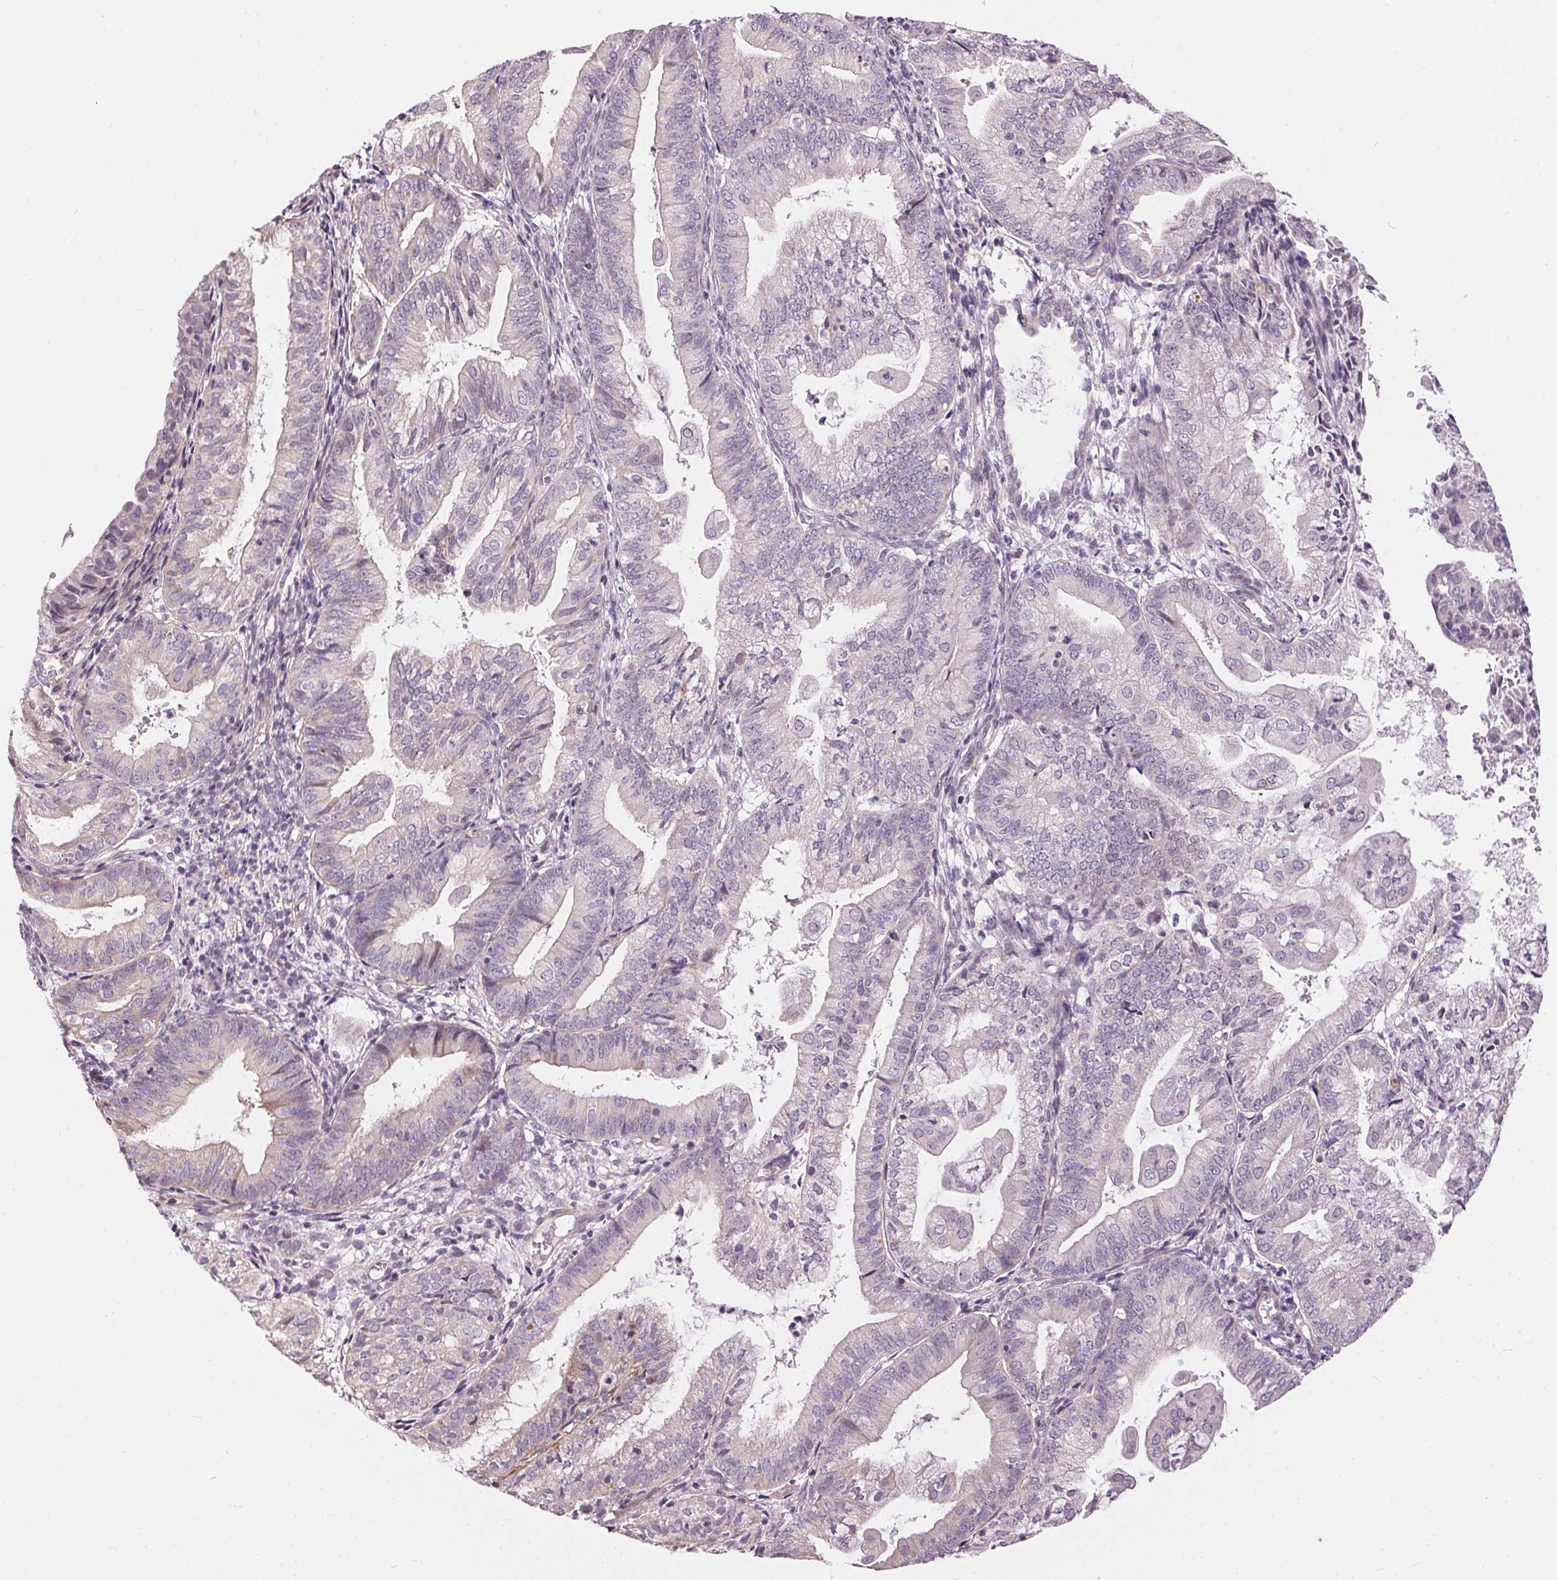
{"staining": {"intensity": "negative", "quantity": "none", "location": "none"}, "tissue": "endometrial cancer", "cell_type": "Tumor cells", "image_type": "cancer", "snomed": [{"axis": "morphology", "description": "Adenocarcinoma, NOS"}, {"axis": "topography", "description": "Endometrium"}], "caption": "Tumor cells show no significant protein expression in endometrial adenocarcinoma.", "gene": "UNC13B", "patient": {"sex": "female", "age": 55}}